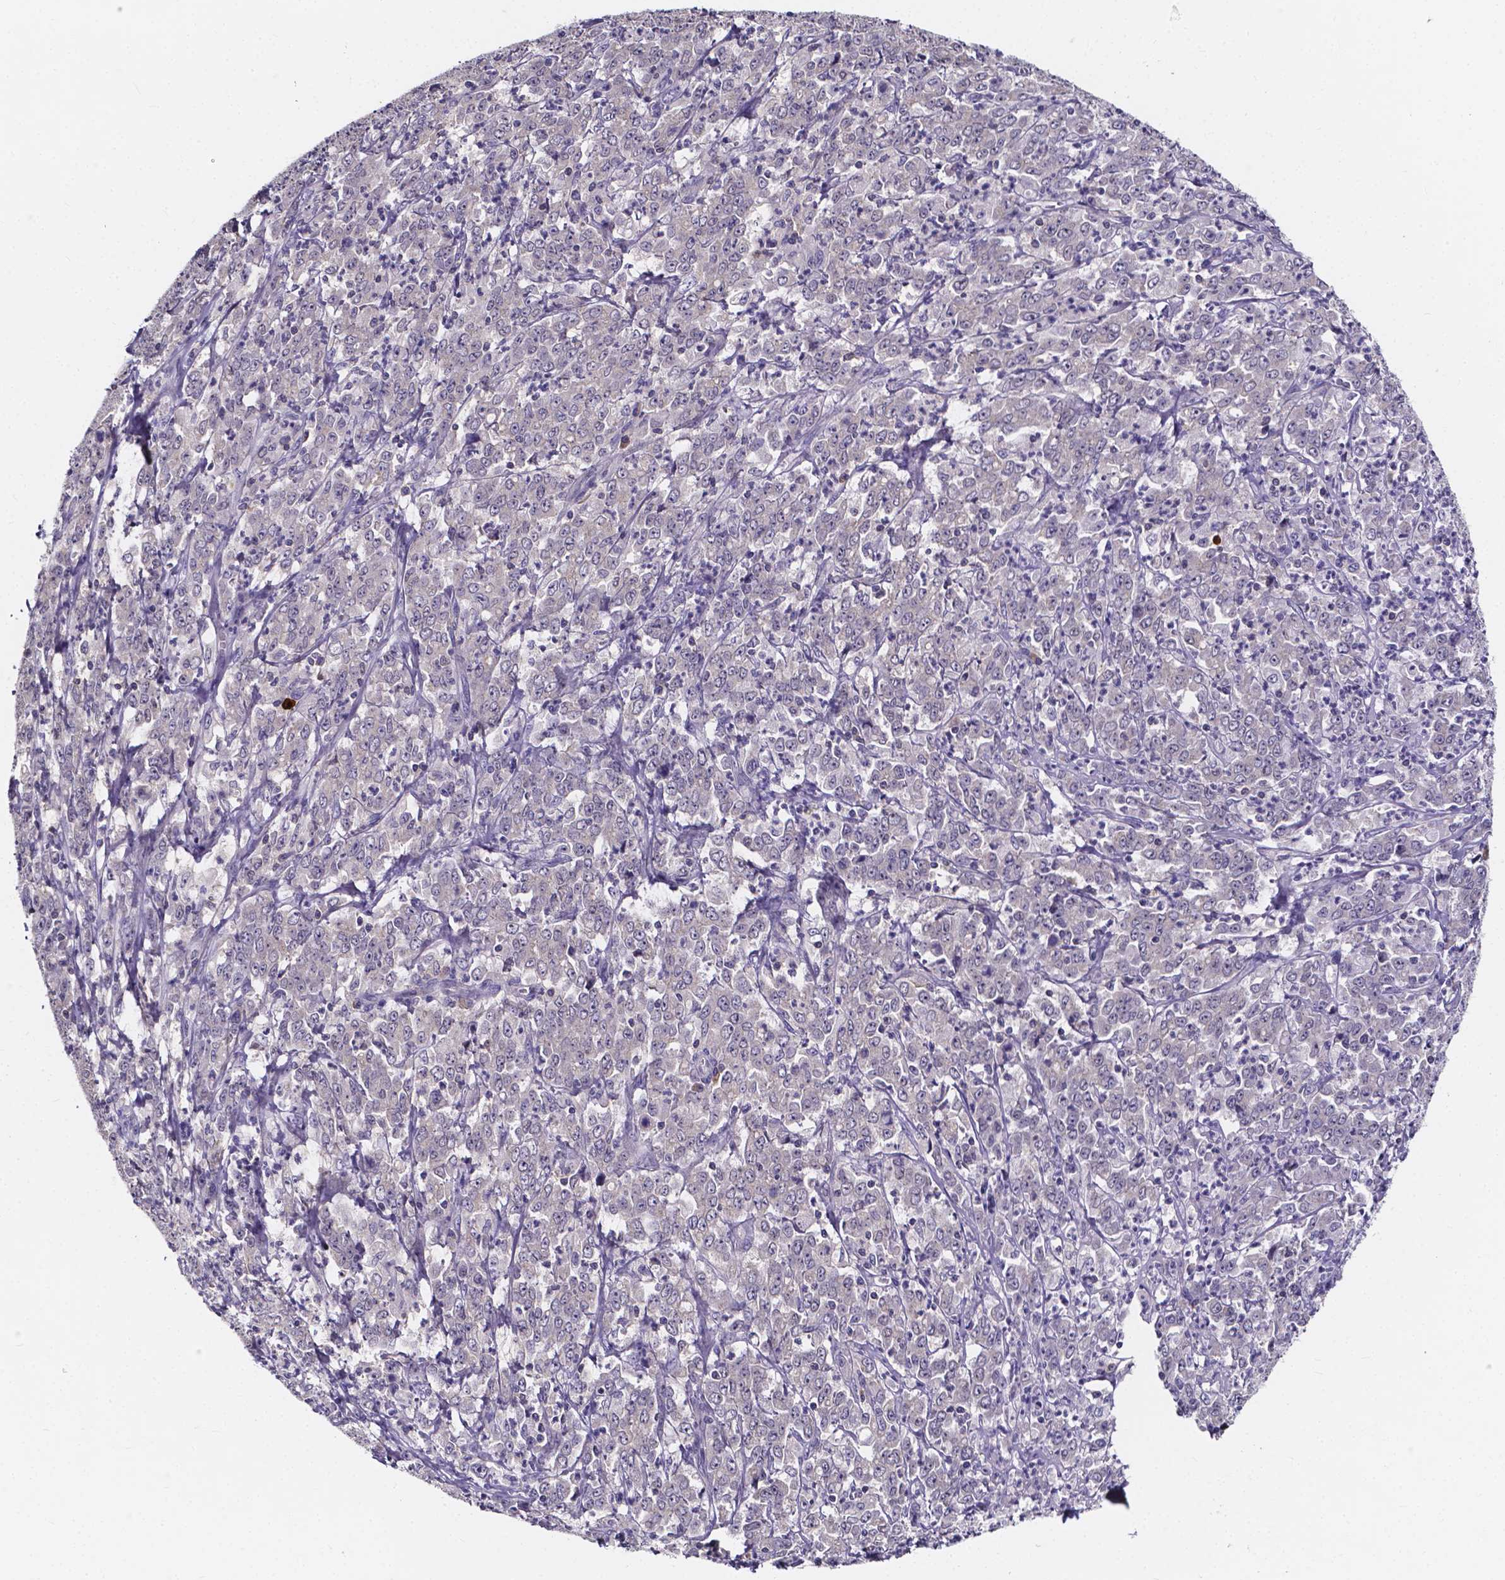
{"staining": {"intensity": "negative", "quantity": "none", "location": "none"}, "tissue": "stomach cancer", "cell_type": "Tumor cells", "image_type": "cancer", "snomed": [{"axis": "morphology", "description": "Adenocarcinoma, NOS"}, {"axis": "topography", "description": "Stomach, lower"}], "caption": "The histopathology image demonstrates no staining of tumor cells in stomach cancer.", "gene": "SPOCD1", "patient": {"sex": "female", "age": 71}}